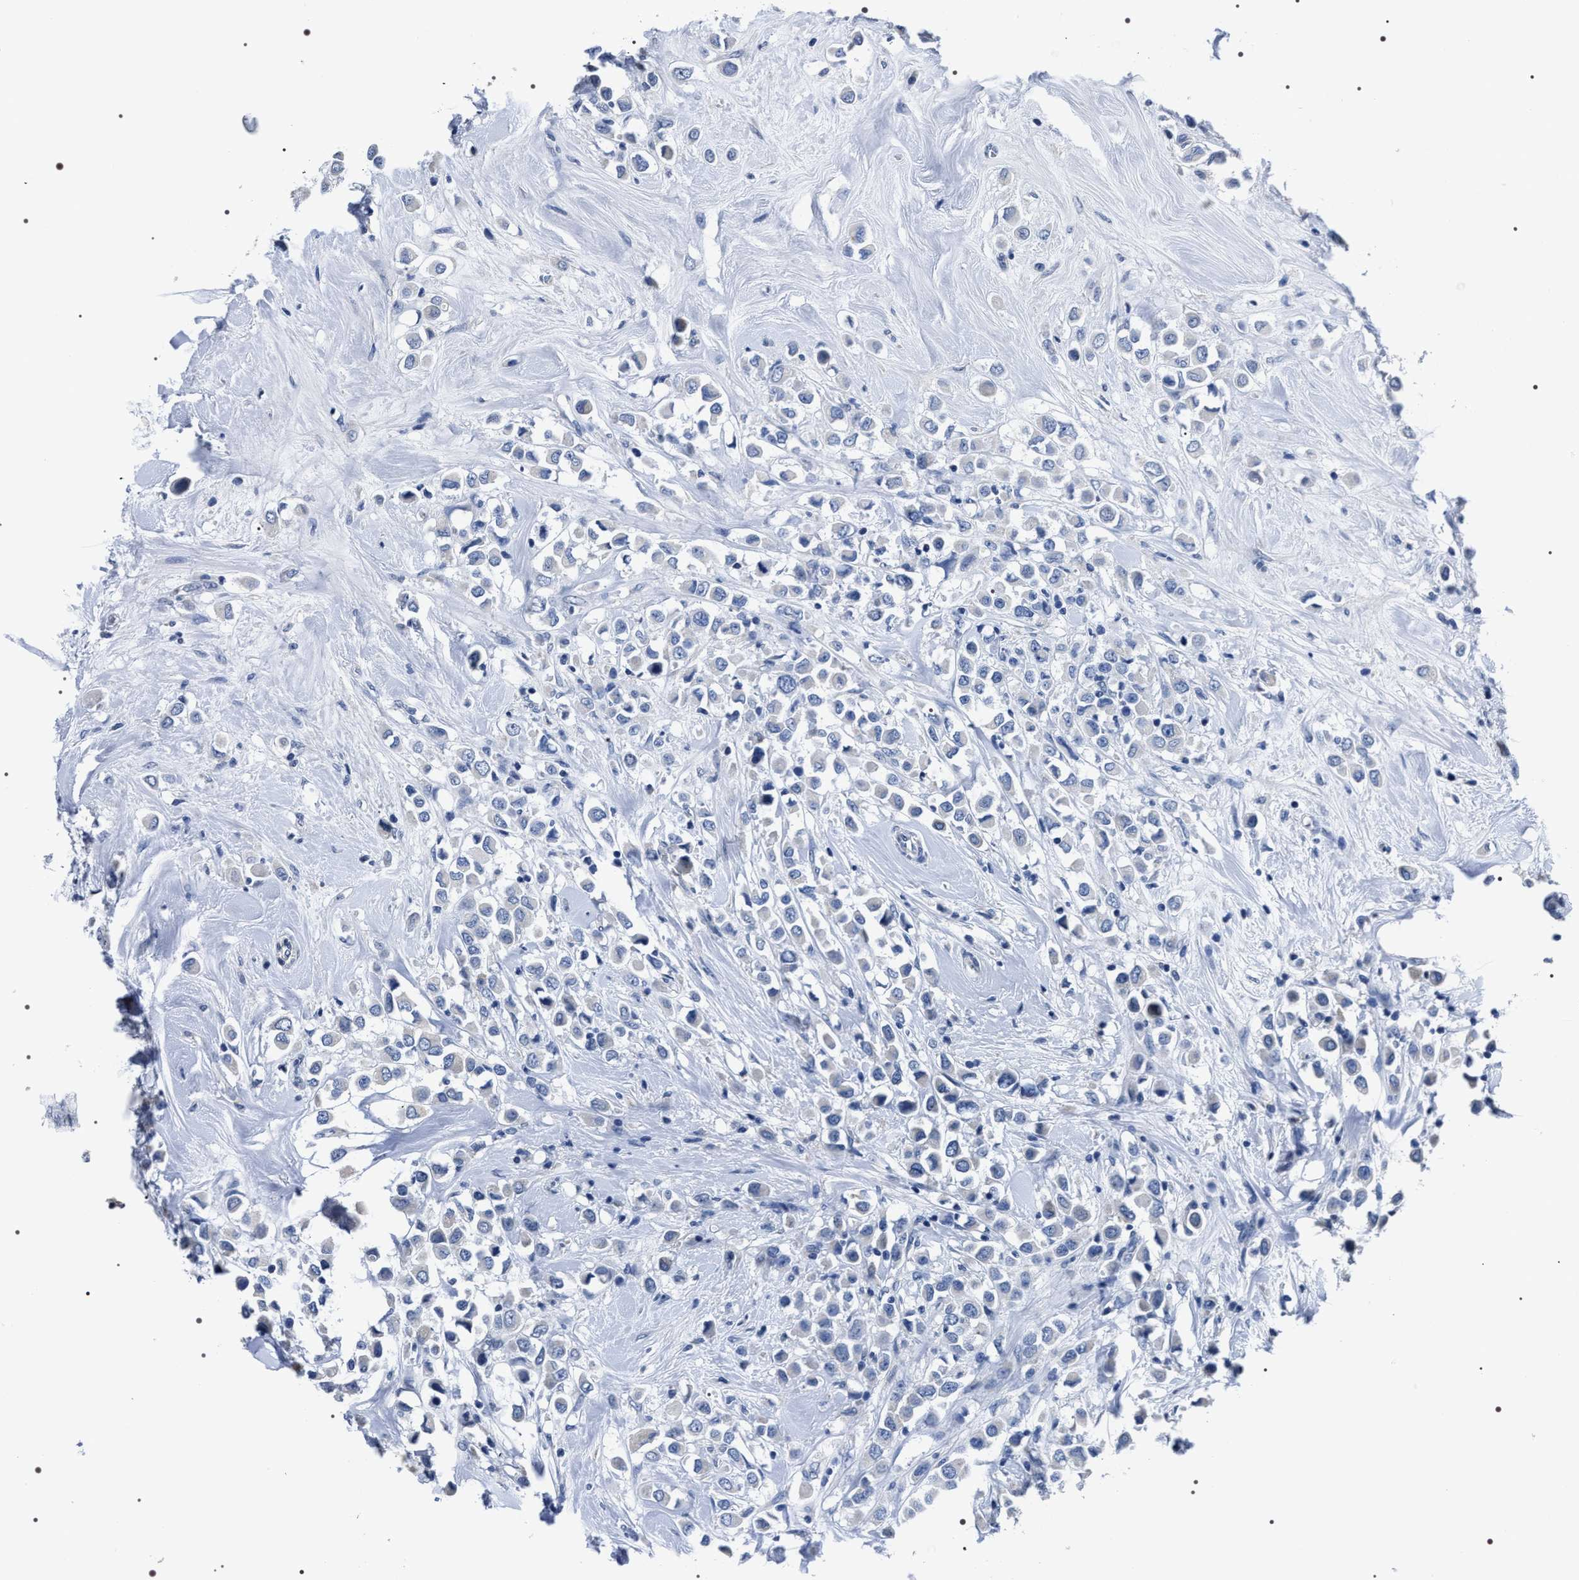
{"staining": {"intensity": "negative", "quantity": "none", "location": "none"}, "tissue": "breast cancer", "cell_type": "Tumor cells", "image_type": "cancer", "snomed": [{"axis": "morphology", "description": "Duct carcinoma"}, {"axis": "topography", "description": "Breast"}], "caption": "A high-resolution histopathology image shows IHC staining of breast cancer (intraductal carcinoma), which demonstrates no significant positivity in tumor cells.", "gene": "ADH4", "patient": {"sex": "female", "age": 61}}